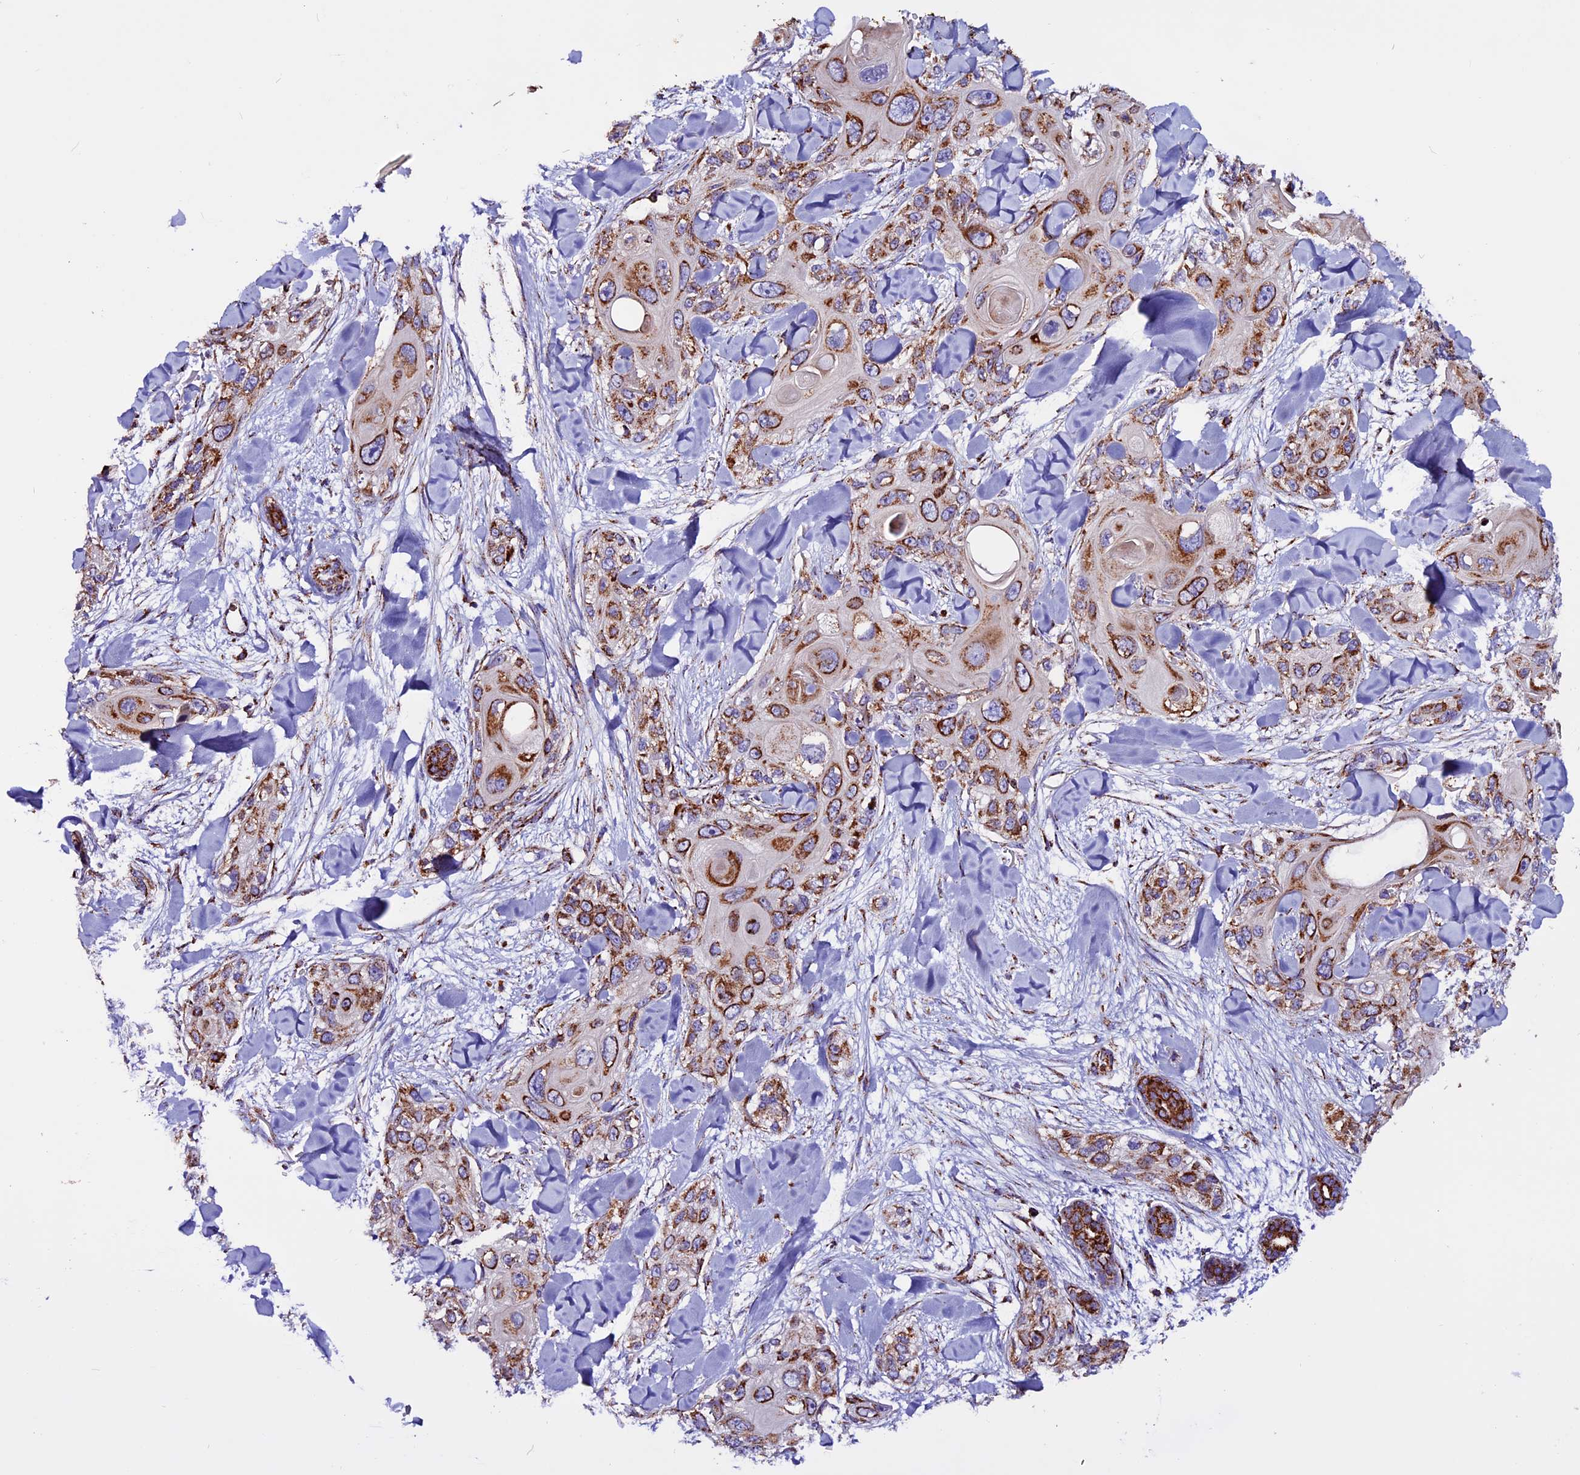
{"staining": {"intensity": "strong", "quantity": ">75%", "location": "cytoplasmic/membranous"}, "tissue": "skin cancer", "cell_type": "Tumor cells", "image_type": "cancer", "snomed": [{"axis": "morphology", "description": "Normal tissue, NOS"}, {"axis": "morphology", "description": "Squamous cell carcinoma, NOS"}, {"axis": "topography", "description": "Skin"}], "caption": "IHC of skin squamous cell carcinoma displays high levels of strong cytoplasmic/membranous staining in about >75% of tumor cells.", "gene": "CX3CL1", "patient": {"sex": "male", "age": 72}}